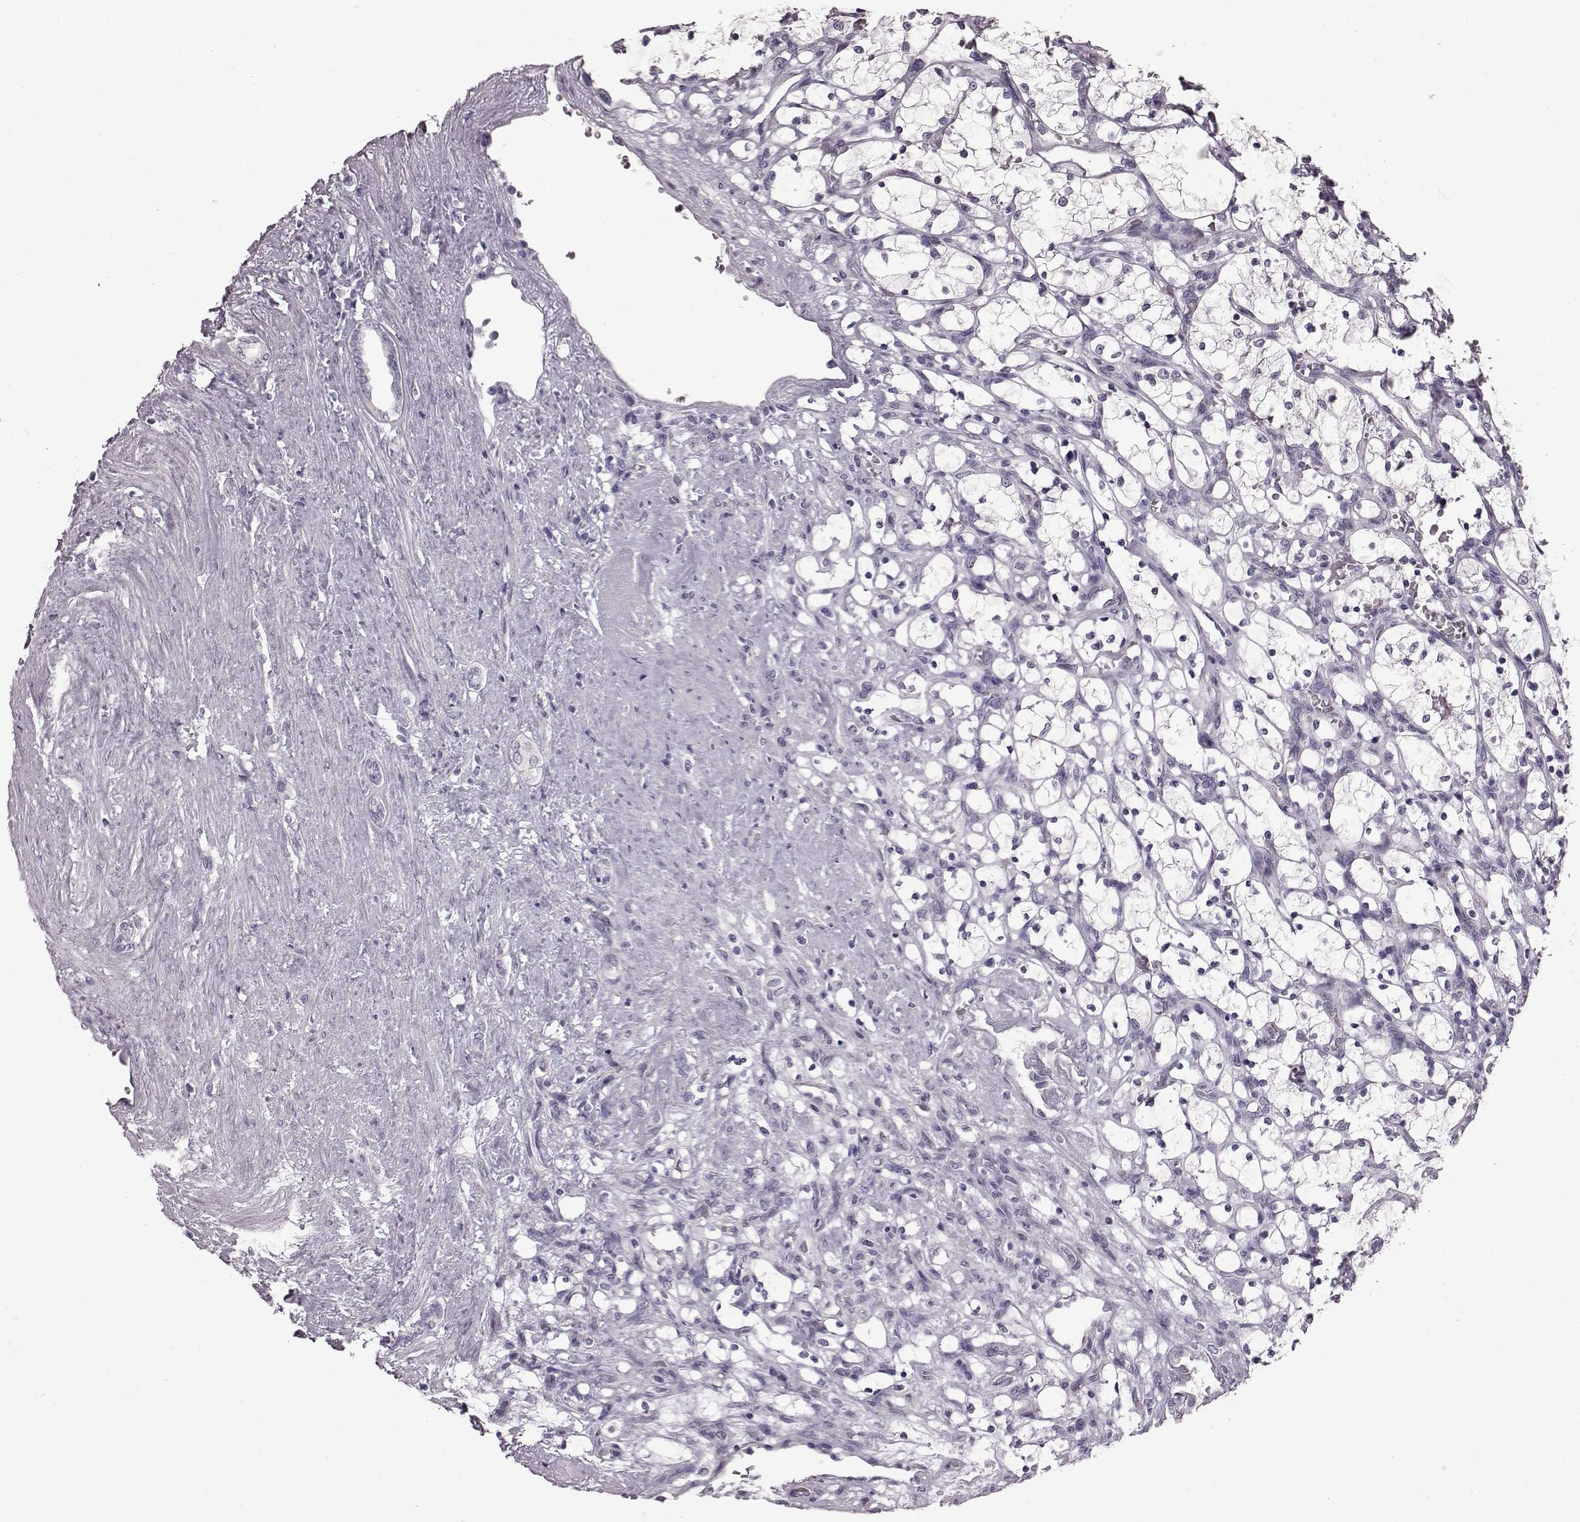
{"staining": {"intensity": "negative", "quantity": "none", "location": "none"}, "tissue": "renal cancer", "cell_type": "Tumor cells", "image_type": "cancer", "snomed": [{"axis": "morphology", "description": "Adenocarcinoma, NOS"}, {"axis": "topography", "description": "Kidney"}], "caption": "Immunohistochemistry (IHC) image of neoplastic tissue: renal cancer (adenocarcinoma) stained with DAB exhibits no significant protein positivity in tumor cells. The staining is performed using DAB brown chromogen with nuclei counter-stained in using hematoxylin.", "gene": "TCHHL1", "patient": {"sex": "female", "age": 69}}